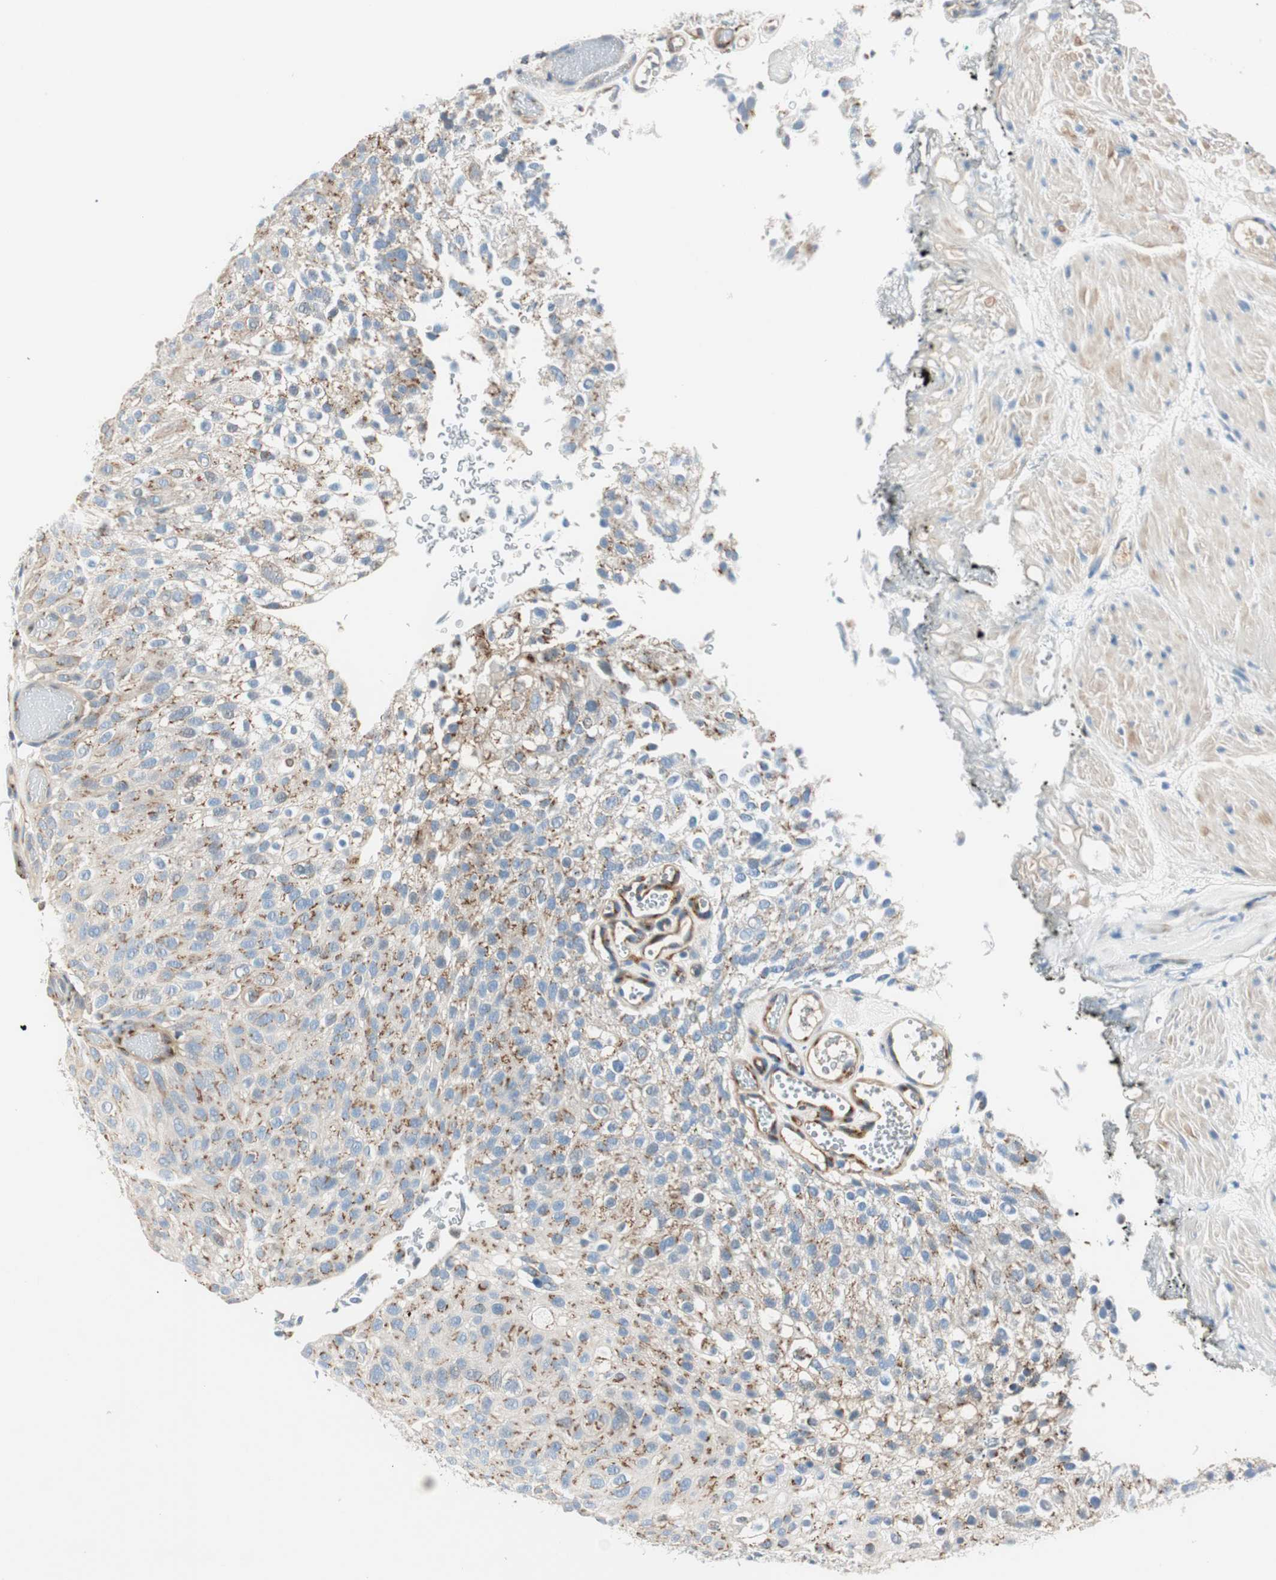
{"staining": {"intensity": "moderate", "quantity": "25%-75%", "location": "cytoplasmic/membranous"}, "tissue": "urothelial cancer", "cell_type": "Tumor cells", "image_type": "cancer", "snomed": [{"axis": "morphology", "description": "Urothelial carcinoma, Low grade"}, {"axis": "topography", "description": "Urinary bladder"}], "caption": "Immunohistochemical staining of urothelial cancer displays medium levels of moderate cytoplasmic/membranous protein expression in approximately 25%-75% of tumor cells.", "gene": "TMF1", "patient": {"sex": "male", "age": 78}}